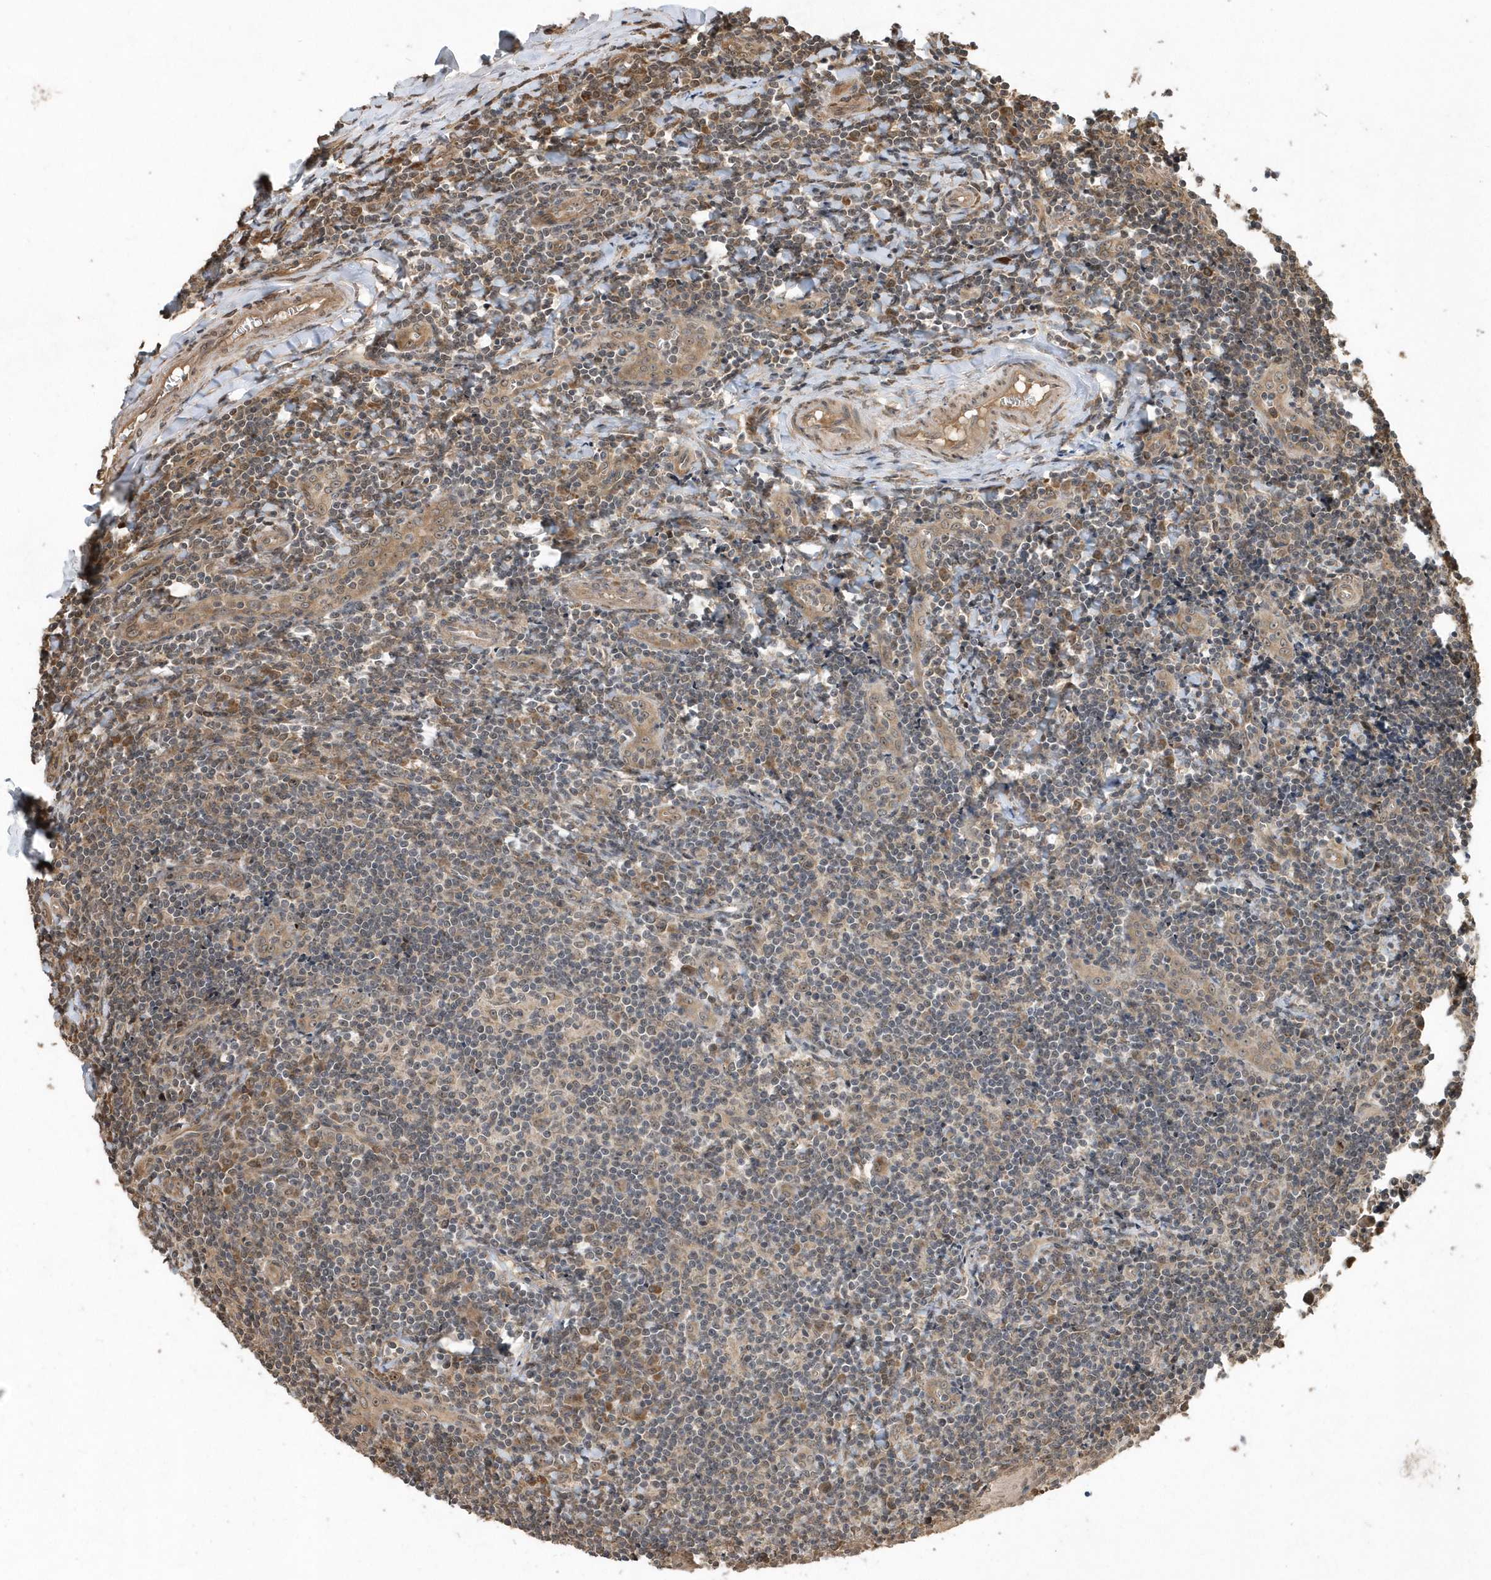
{"staining": {"intensity": "moderate", "quantity": "25%-75%", "location": "cytoplasmic/membranous"}, "tissue": "tonsil", "cell_type": "Germinal center cells", "image_type": "normal", "snomed": [{"axis": "morphology", "description": "Normal tissue, NOS"}, {"axis": "topography", "description": "Tonsil"}], "caption": "IHC (DAB (3,3'-diaminobenzidine)) staining of benign human tonsil displays moderate cytoplasmic/membranous protein staining in approximately 25%-75% of germinal center cells. The staining is performed using DAB (3,3'-diaminobenzidine) brown chromogen to label protein expression. The nuclei are counter-stained blue using hematoxylin.", "gene": "WASHC5", "patient": {"sex": "male", "age": 27}}